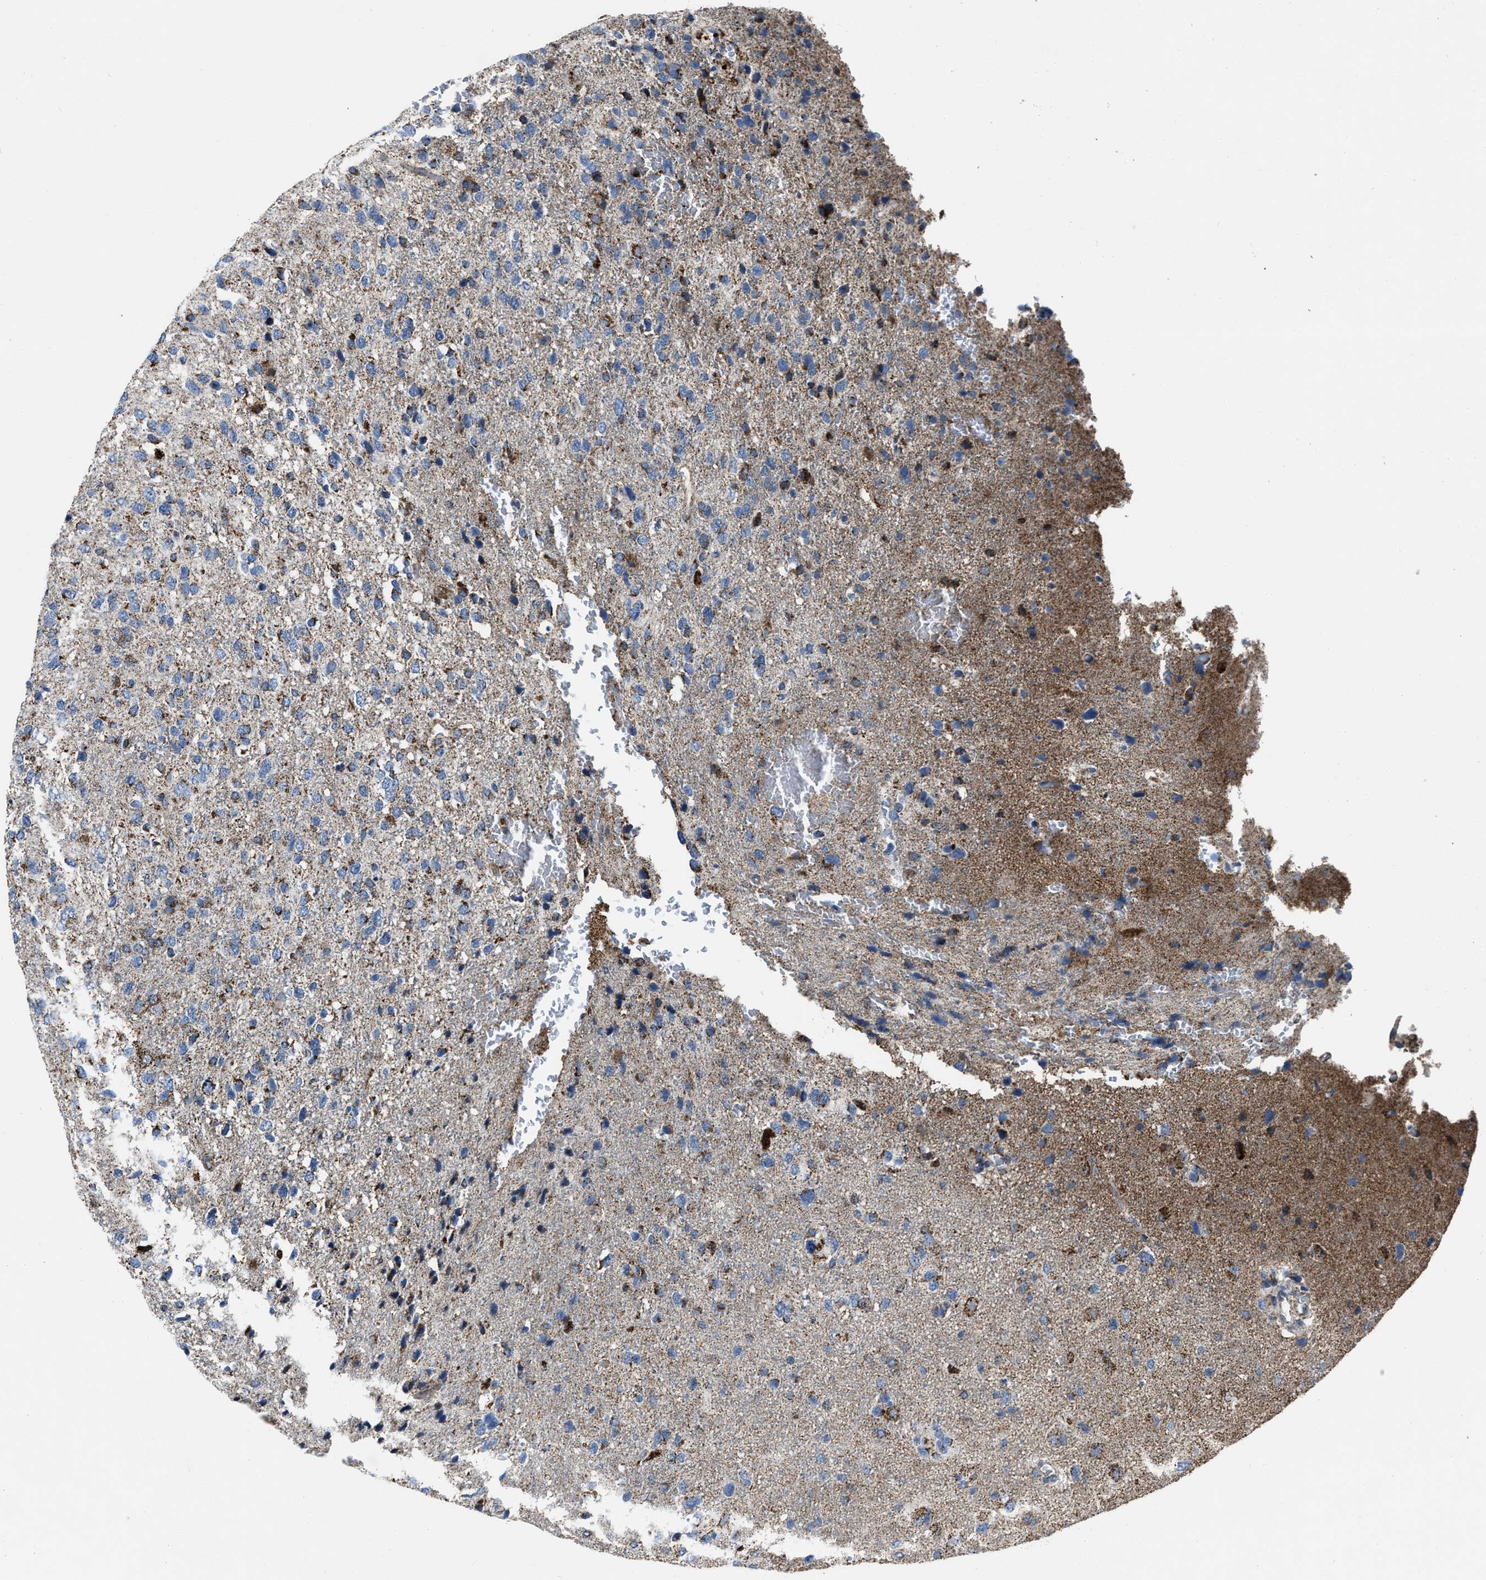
{"staining": {"intensity": "moderate", "quantity": "25%-75%", "location": "cytoplasmic/membranous"}, "tissue": "glioma", "cell_type": "Tumor cells", "image_type": "cancer", "snomed": [{"axis": "morphology", "description": "Glioma, malignant, High grade"}, {"axis": "topography", "description": "Brain"}], "caption": "Protein expression by immunohistochemistry shows moderate cytoplasmic/membranous staining in about 25%-75% of tumor cells in malignant glioma (high-grade).", "gene": "NSD3", "patient": {"sex": "female", "age": 58}}